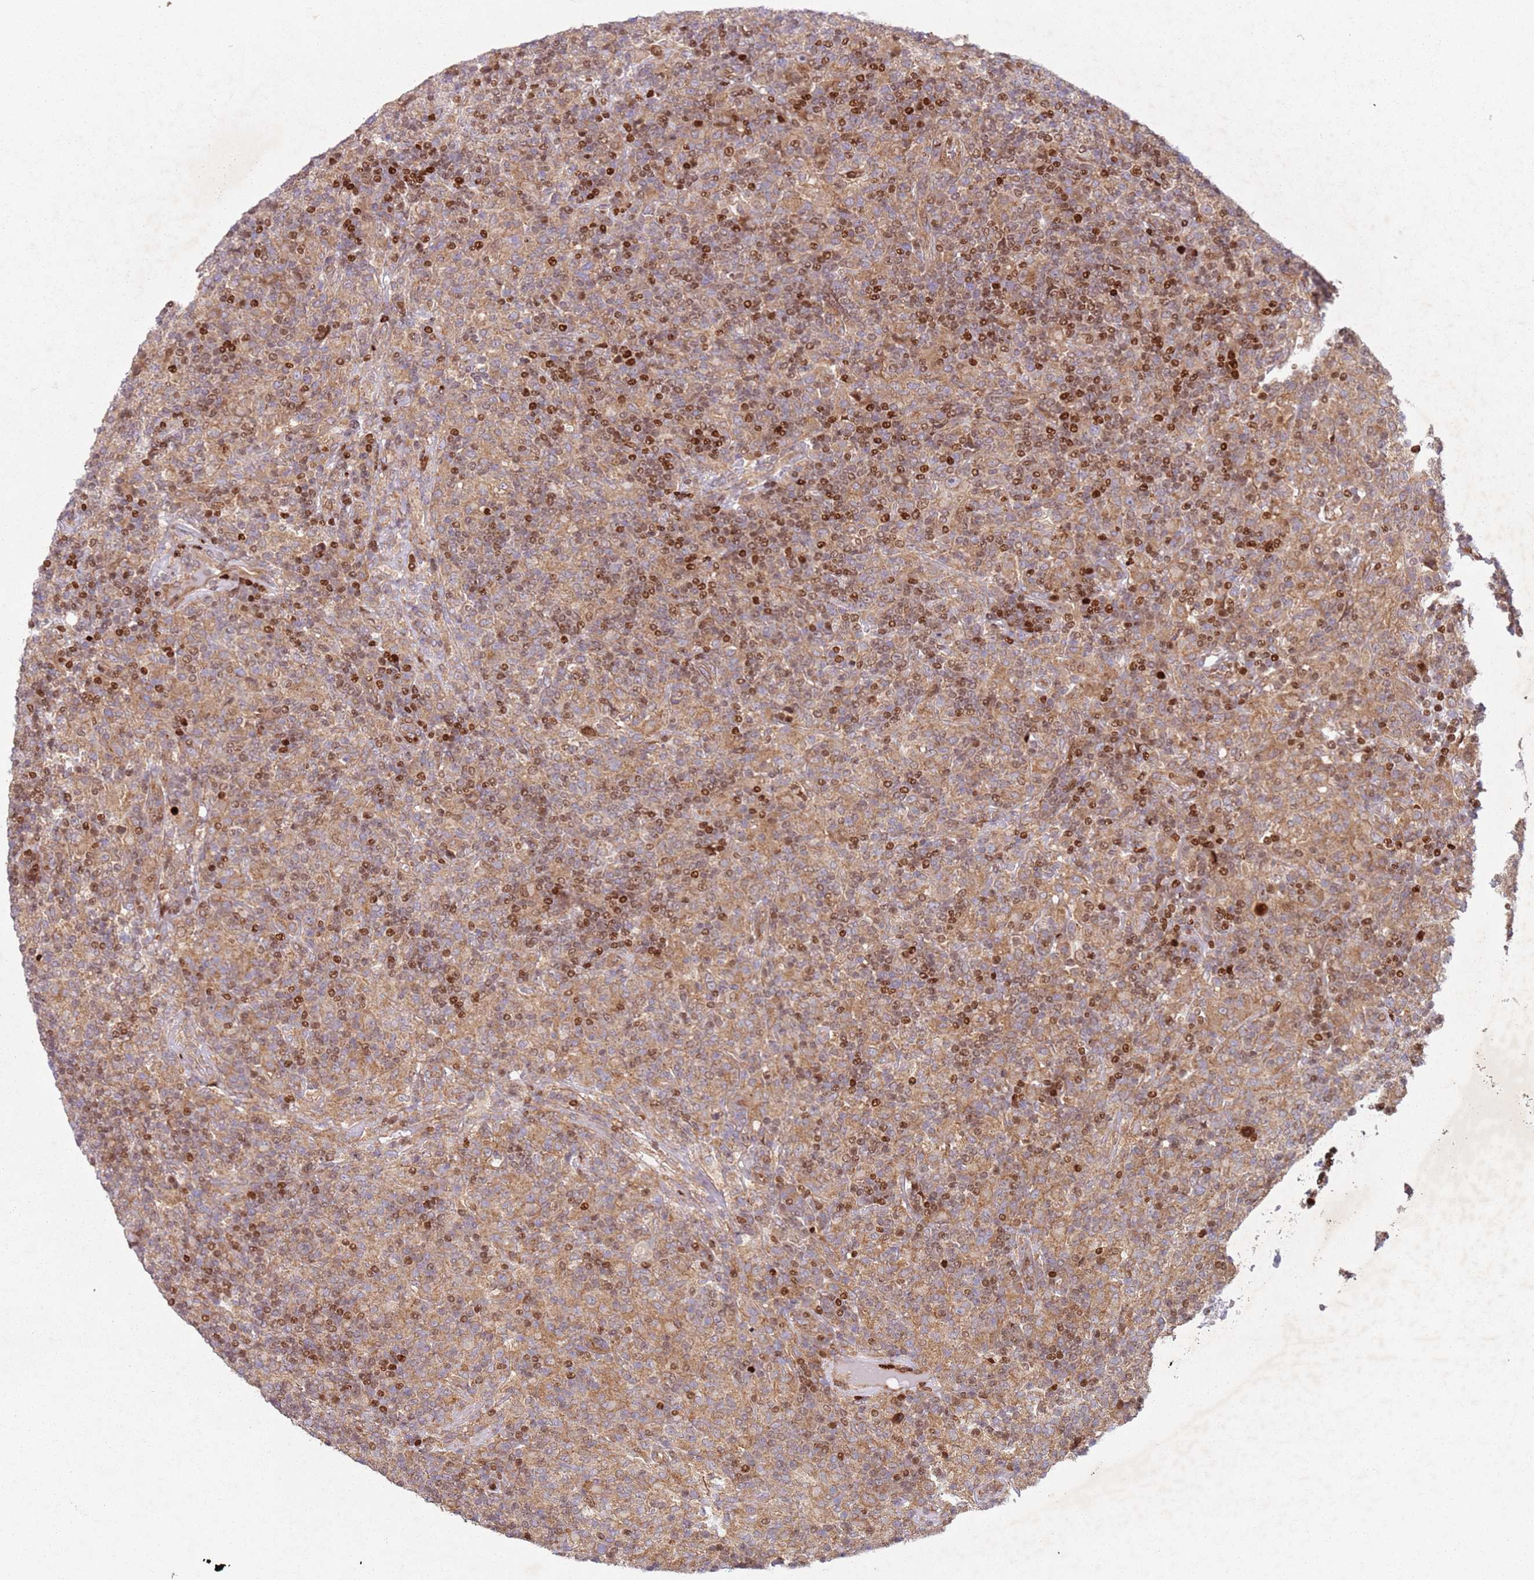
{"staining": {"intensity": "strong", "quantity": "25%-75%", "location": "nuclear"}, "tissue": "lymphoma", "cell_type": "Tumor cells", "image_type": "cancer", "snomed": [{"axis": "morphology", "description": "Hodgkin's disease, NOS"}, {"axis": "topography", "description": "Lymph node"}], "caption": "Strong nuclear protein staining is identified in approximately 25%-75% of tumor cells in lymphoma.", "gene": "HNRNPLL", "patient": {"sex": "male", "age": 70}}